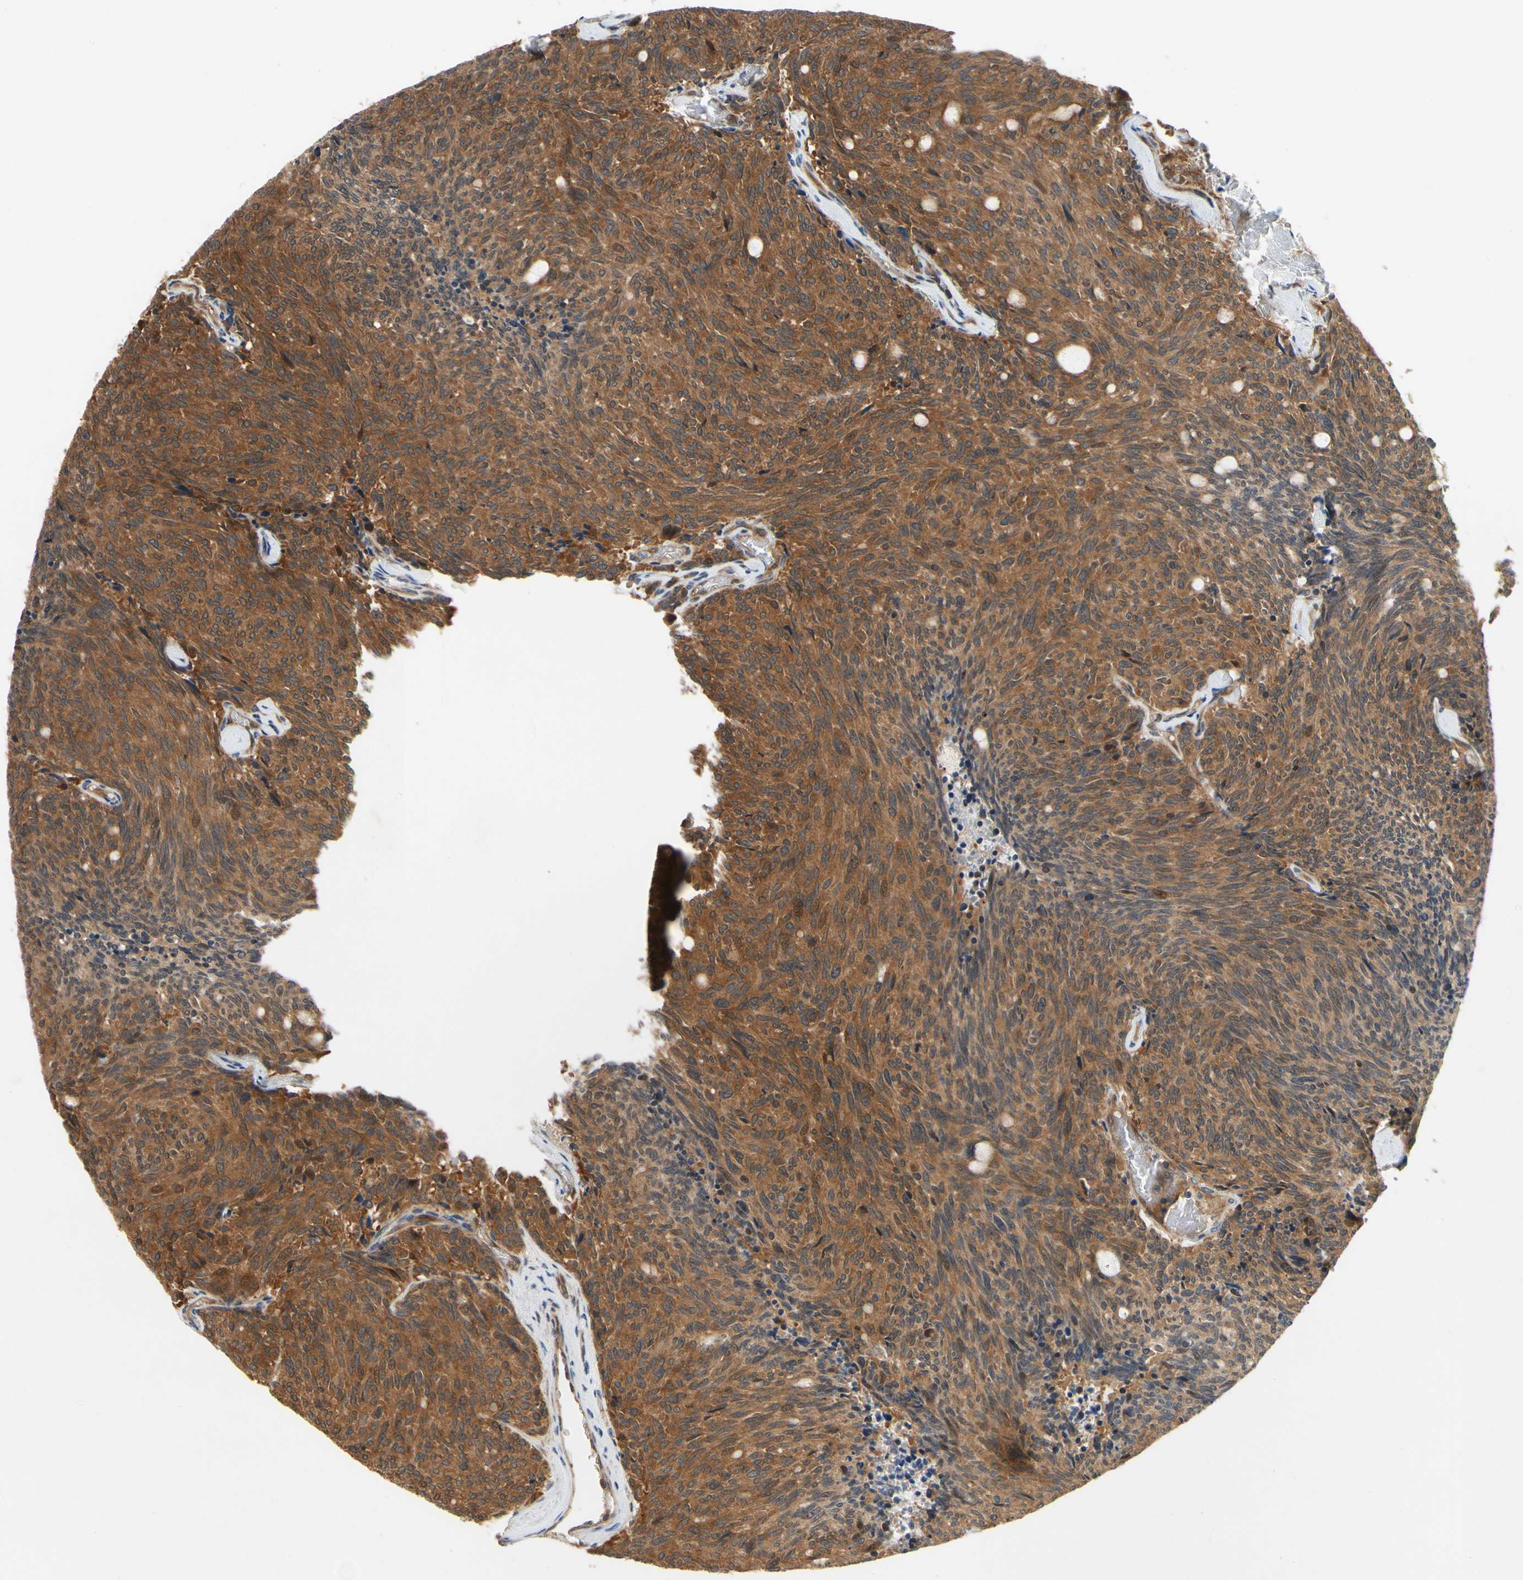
{"staining": {"intensity": "strong", "quantity": ">75%", "location": "cytoplasmic/membranous"}, "tissue": "carcinoid", "cell_type": "Tumor cells", "image_type": "cancer", "snomed": [{"axis": "morphology", "description": "Carcinoid, malignant, NOS"}, {"axis": "topography", "description": "Pancreas"}], "caption": "Protein expression analysis of human carcinoid (malignant) reveals strong cytoplasmic/membranous positivity in about >75% of tumor cells. Nuclei are stained in blue.", "gene": "TDRP", "patient": {"sex": "female", "age": 54}}